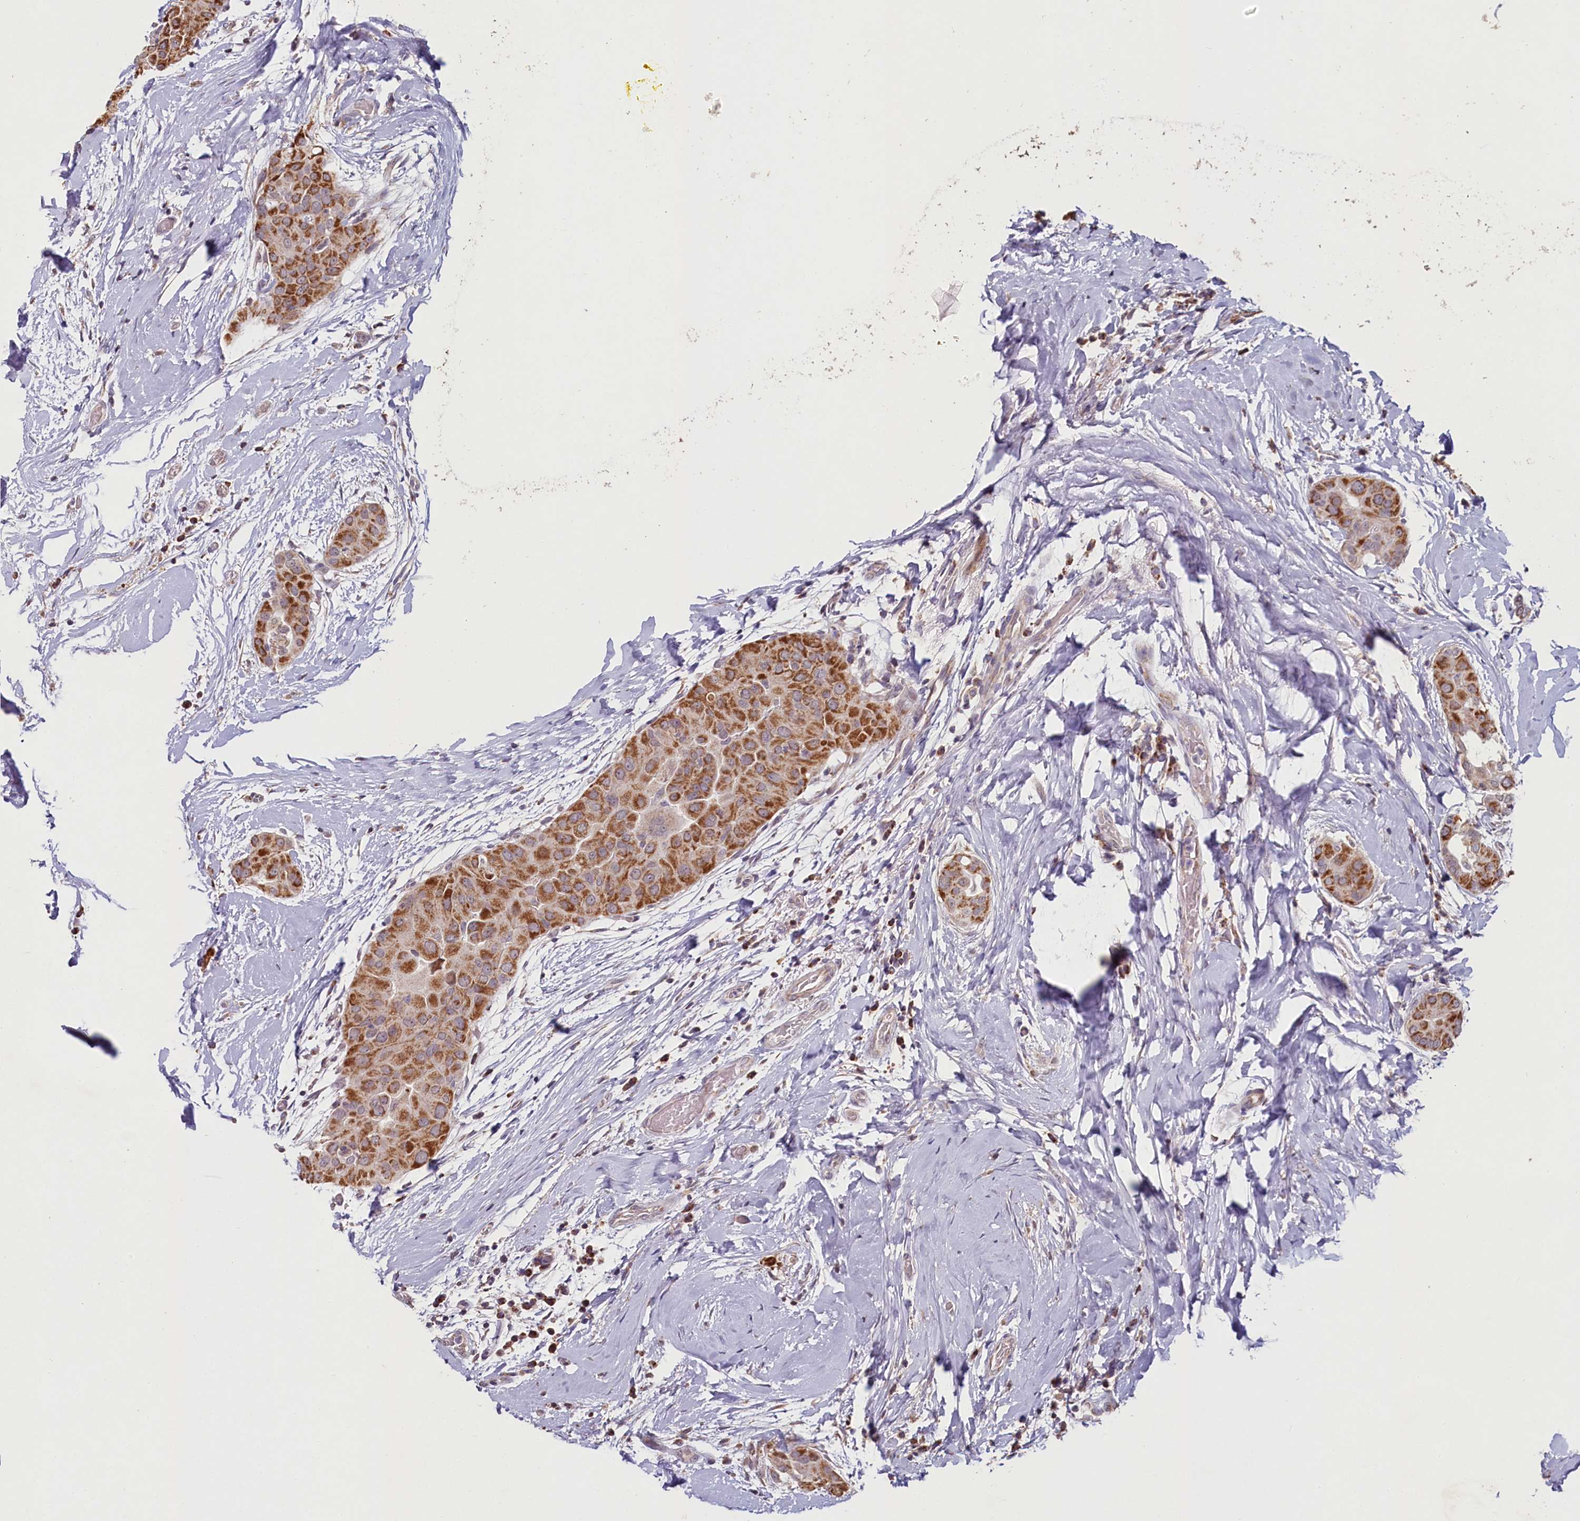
{"staining": {"intensity": "strong", "quantity": ">75%", "location": "cytoplasmic/membranous"}, "tissue": "thyroid cancer", "cell_type": "Tumor cells", "image_type": "cancer", "snomed": [{"axis": "morphology", "description": "Papillary adenocarcinoma, NOS"}, {"axis": "topography", "description": "Thyroid gland"}], "caption": "This is a photomicrograph of immunohistochemistry staining of thyroid cancer, which shows strong staining in the cytoplasmic/membranous of tumor cells.", "gene": "PDE6D", "patient": {"sex": "male", "age": 33}}